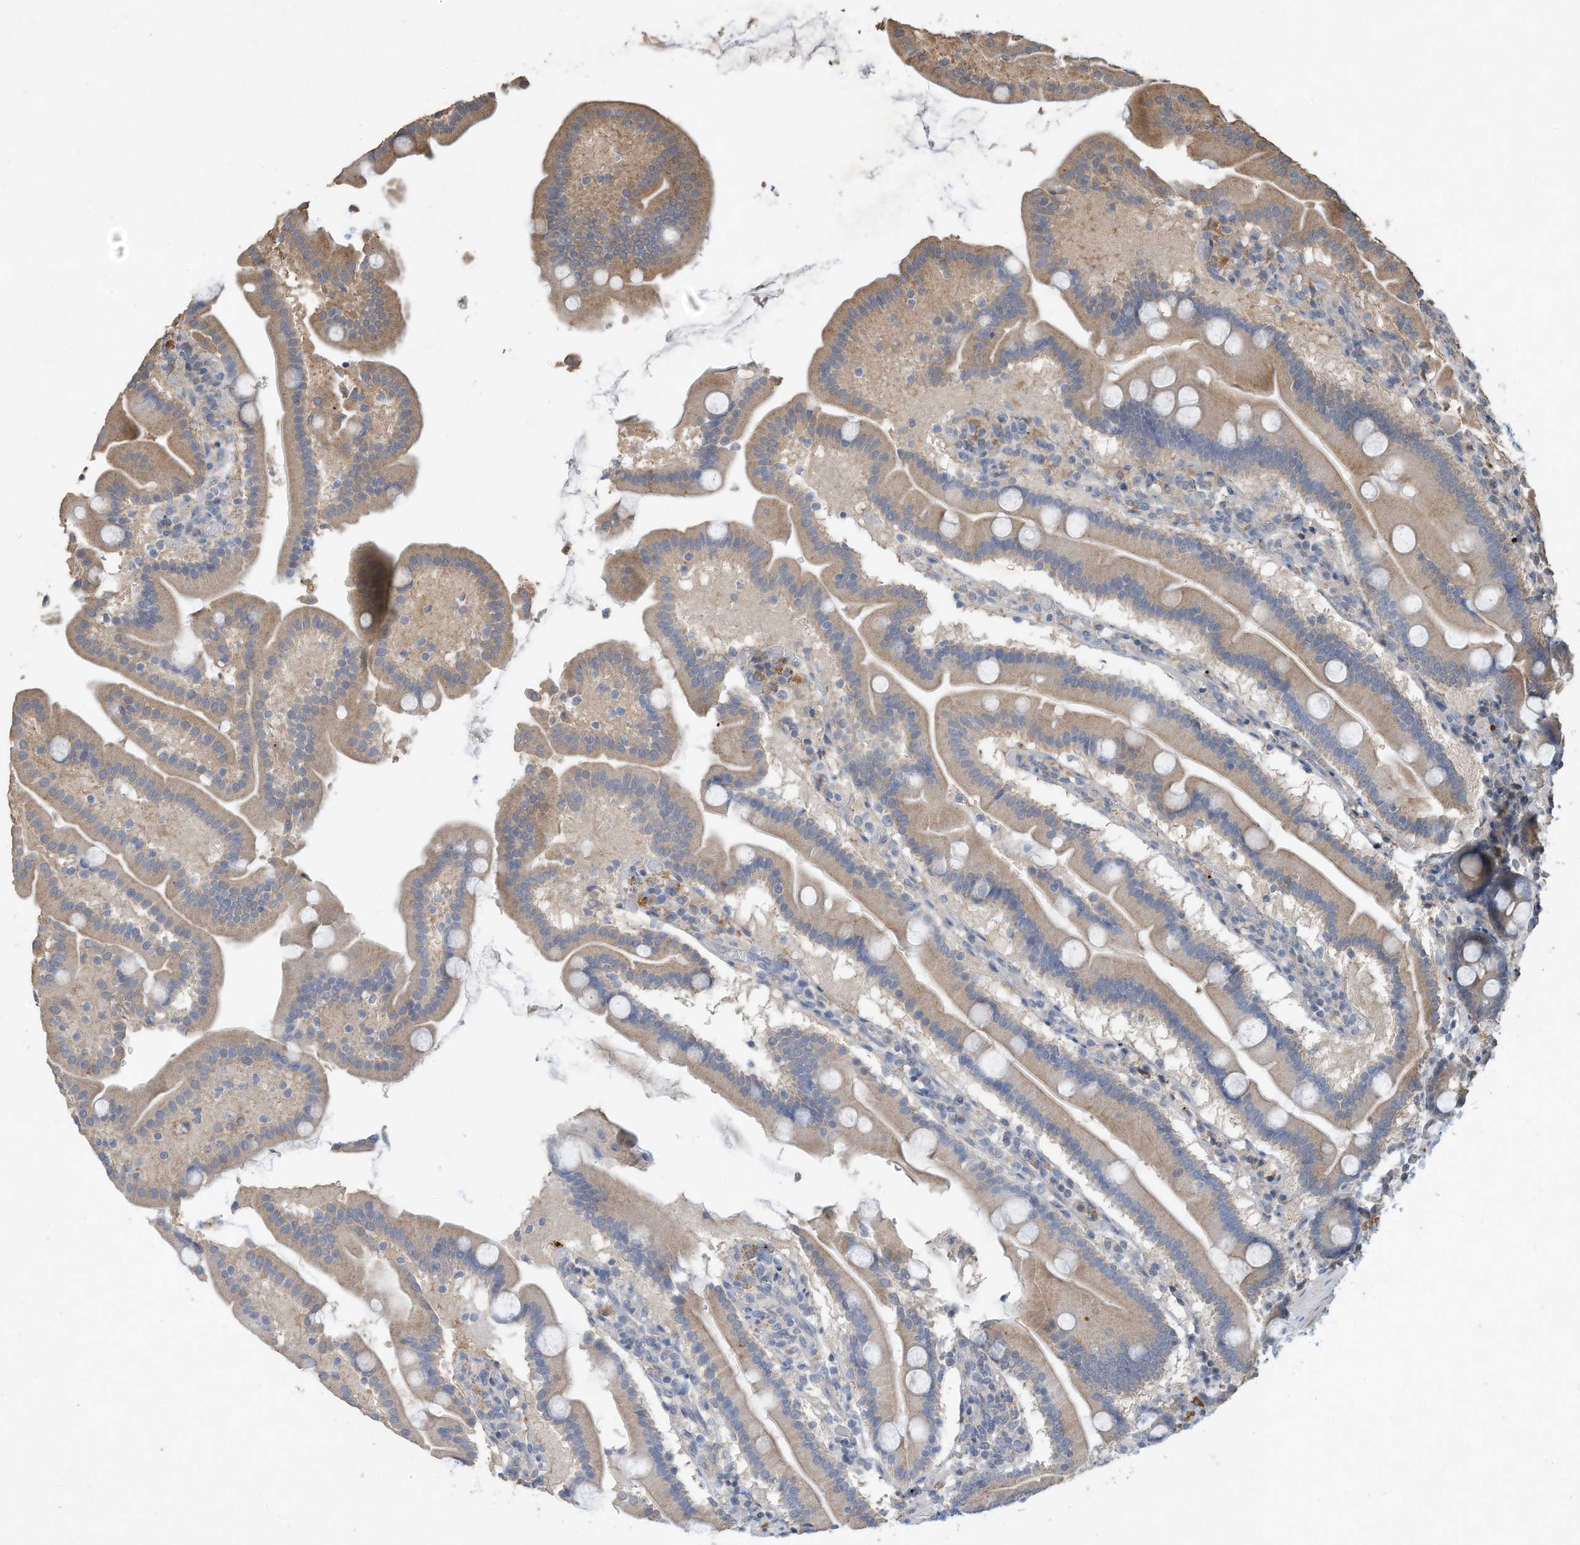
{"staining": {"intensity": "moderate", "quantity": "<25%", "location": "cytoplasmic/membranous"}, "tissue": "duodenum", "cell_type": "Glandular cells", "image_type": "normal", "snomed": [{"axis": "morphology", "description": "Normal tissue, NOS"}, {"axis": "topography", "description": "Duodenum"}], "caption": "Approximately <25% of glandular cells in normal human duodenum show moderate cytoplasmic/membranous protein staining as visualized by brown immunohistochemical staining.", "gene": "CAPN13", "patient": {"sex": "male", "age": 55}}